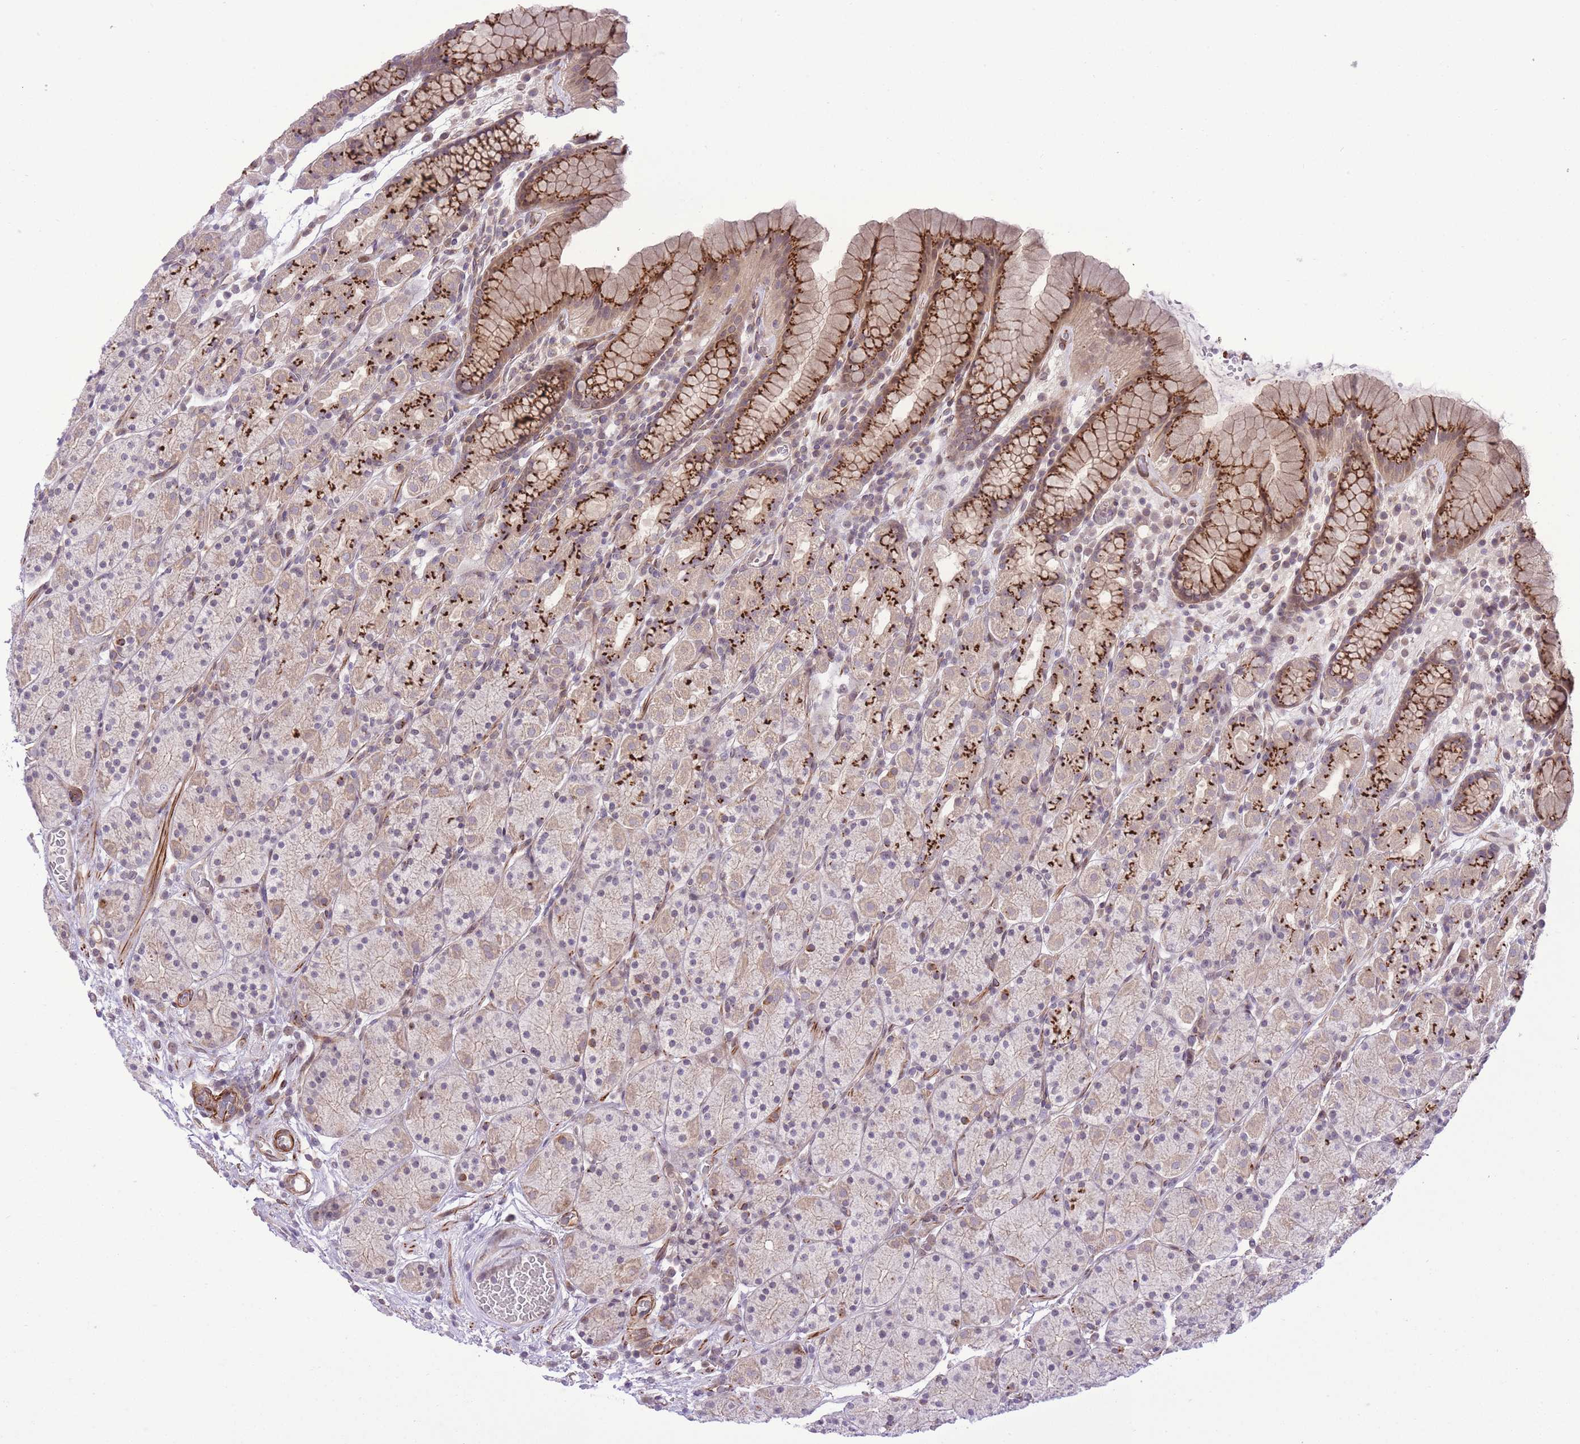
{"staining": {"intensity": "strong", "quantity": "25%-75%", "location": "cytoplasmic/membranous"}, "tissue": "stomach", "cell_type": "Glandular cells", "image_type": "normal", "snomed": [{"axis": "morphology", "description": "Normal tissue, NOS"}, {"axis": "topography", "description": "Stomach, upper"}, {"axis": "topography", "description": "Stomach"}], "caption": "Stomach stained with a brown dye shows strong cytoplasmic/membranous positive staining in about 25%-75% of glandular cells.", "gene": "ZBED5", "patient": {"sex": "male", "age": 62}}